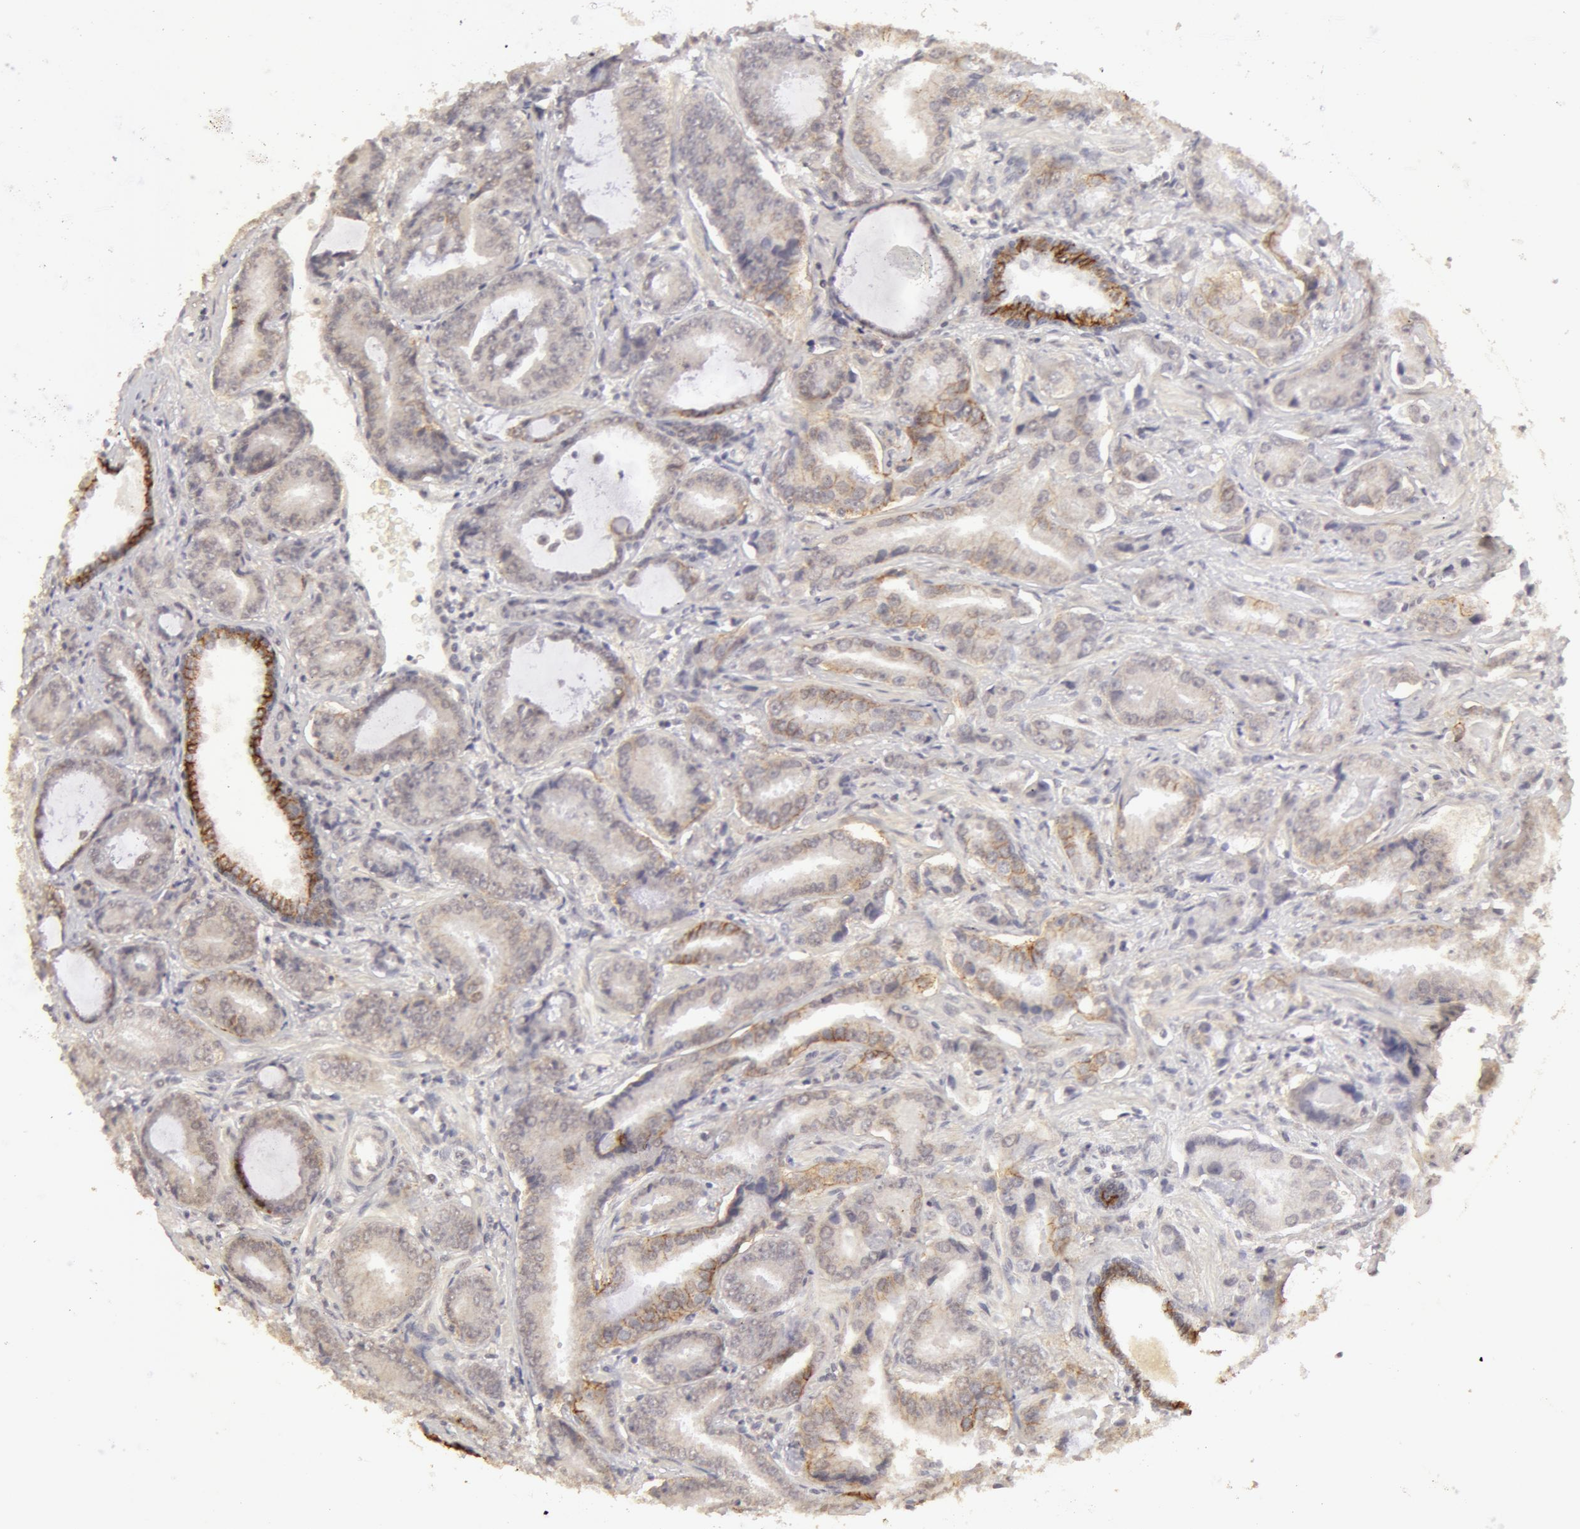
{"staining": {"intensity": "weak", "quantity": ">75%", "location": "cytoplasmic/membranous"}, "tissue": "prostate cancer", "cell_type": "Tumor cells", "image_type": "cancer", "snomed": [{"axis": "morphology", "description": "Adenocarcinoma, Low grade"}, {"axis": "topography", "description": "Prostate"}], "caption": "Immunohistochemistry (IHC) staining of prostate cancer (low-grade adenocarcinoma), which demonstrates low levels of weak cytoplasmic/membranous staining in about >75% of tumor cells indicating weak cytoplasmic/membranous protein expression. The staining was performed using DAB (brown) for protein detection and nuclei were counterstained in hematoxylin (blue).", "gene": "ADAM10", "patient": {"sex": "male", "age": 65}}